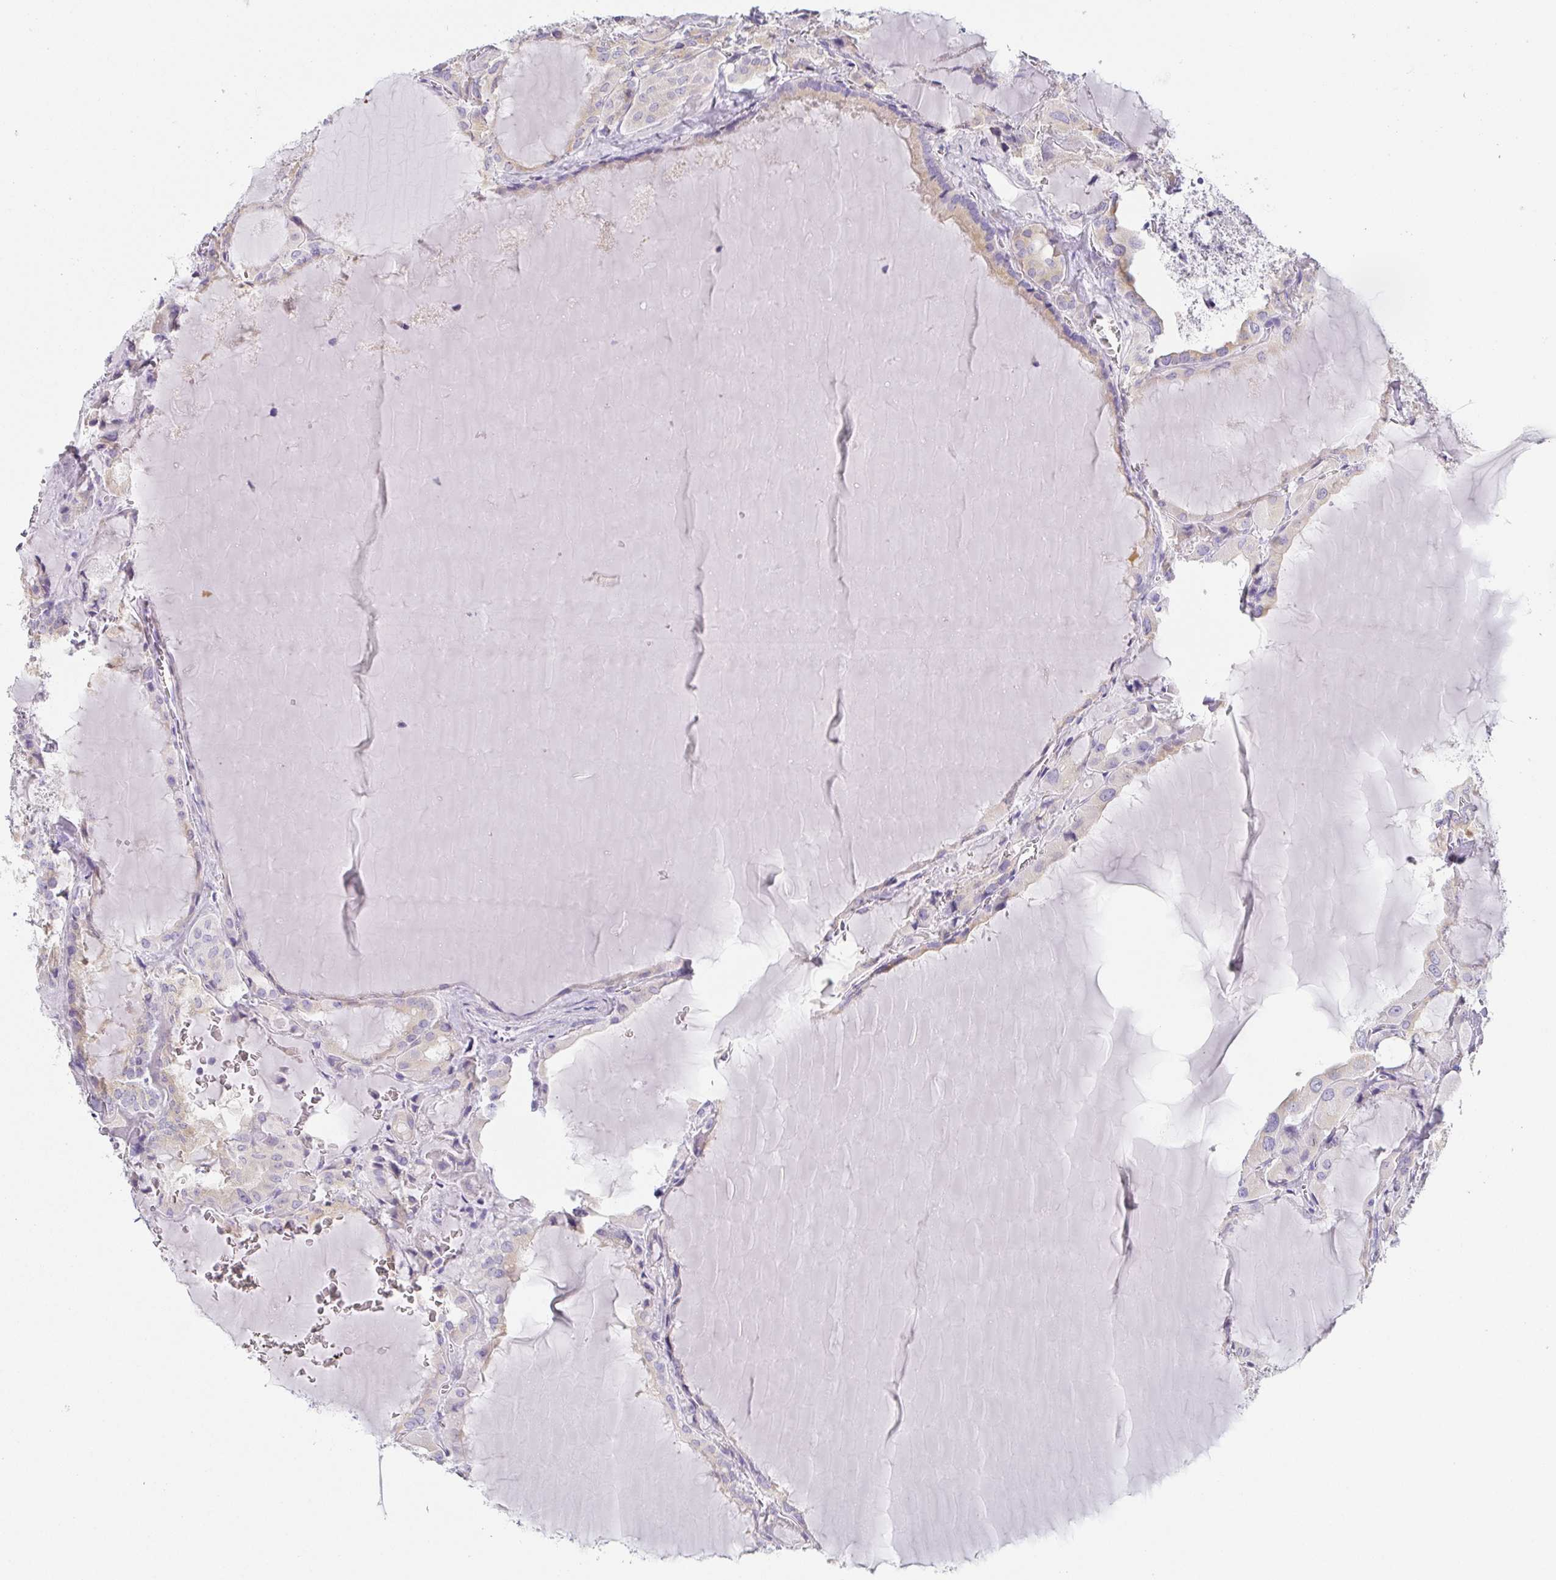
{"staining": {"intensity": "negative", "quantity": "none", "location": "none"}, "tissue": "thyroid cancer", "cell_type": "Tumor cells", "image_type": "cancer", "snomed": [{"axis": "morphology", "description": "Papillary adenocarcinoma, NOS"}, {"axis": "topography", "description": "Thyroid gland"}], "caption": "Immunohistochemistry micrograph of human thyroid cancer stained for a protein (brown), which demonstrates no positivity in tumor cells.", "gene": "PRR27", "patient": {"sex": "male", "age": 87}}